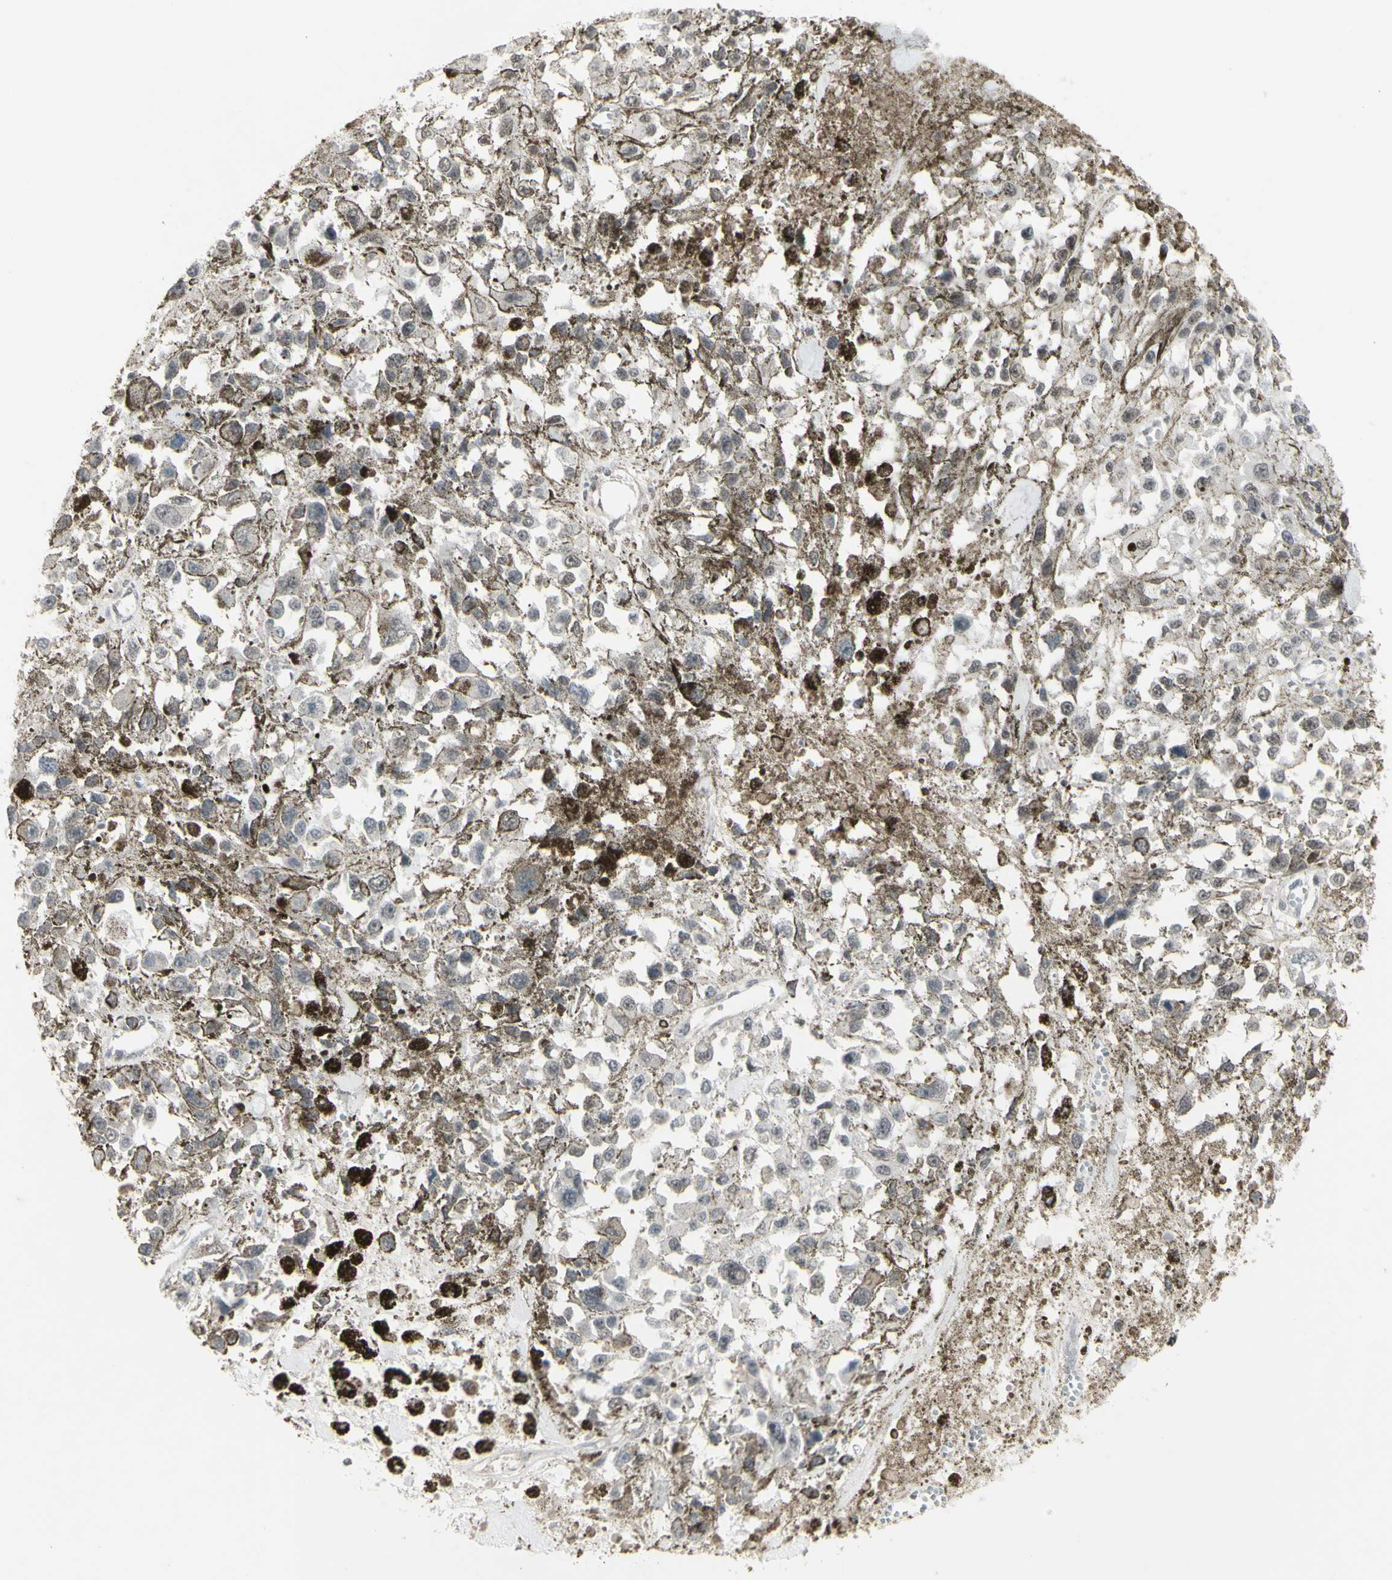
{"staining": {"intensity": "negative", "quantity": "none", "location": "none"}, "tissue": "melanoma", "cell_type": "Tumor cells", "image_type": "cancer", "snomed": [{"axis": "morphology", "description": "Malignant melanoma, Metastatic site"}, {"axis": "topography", "description": "Lymph node"}], "caption": "A photomicrograph of melanoma stained for a protein exhibits no brown staining in tumor cells.", "gene": "SUPT6H", "patient": {"sex": "male", "age": 59}}